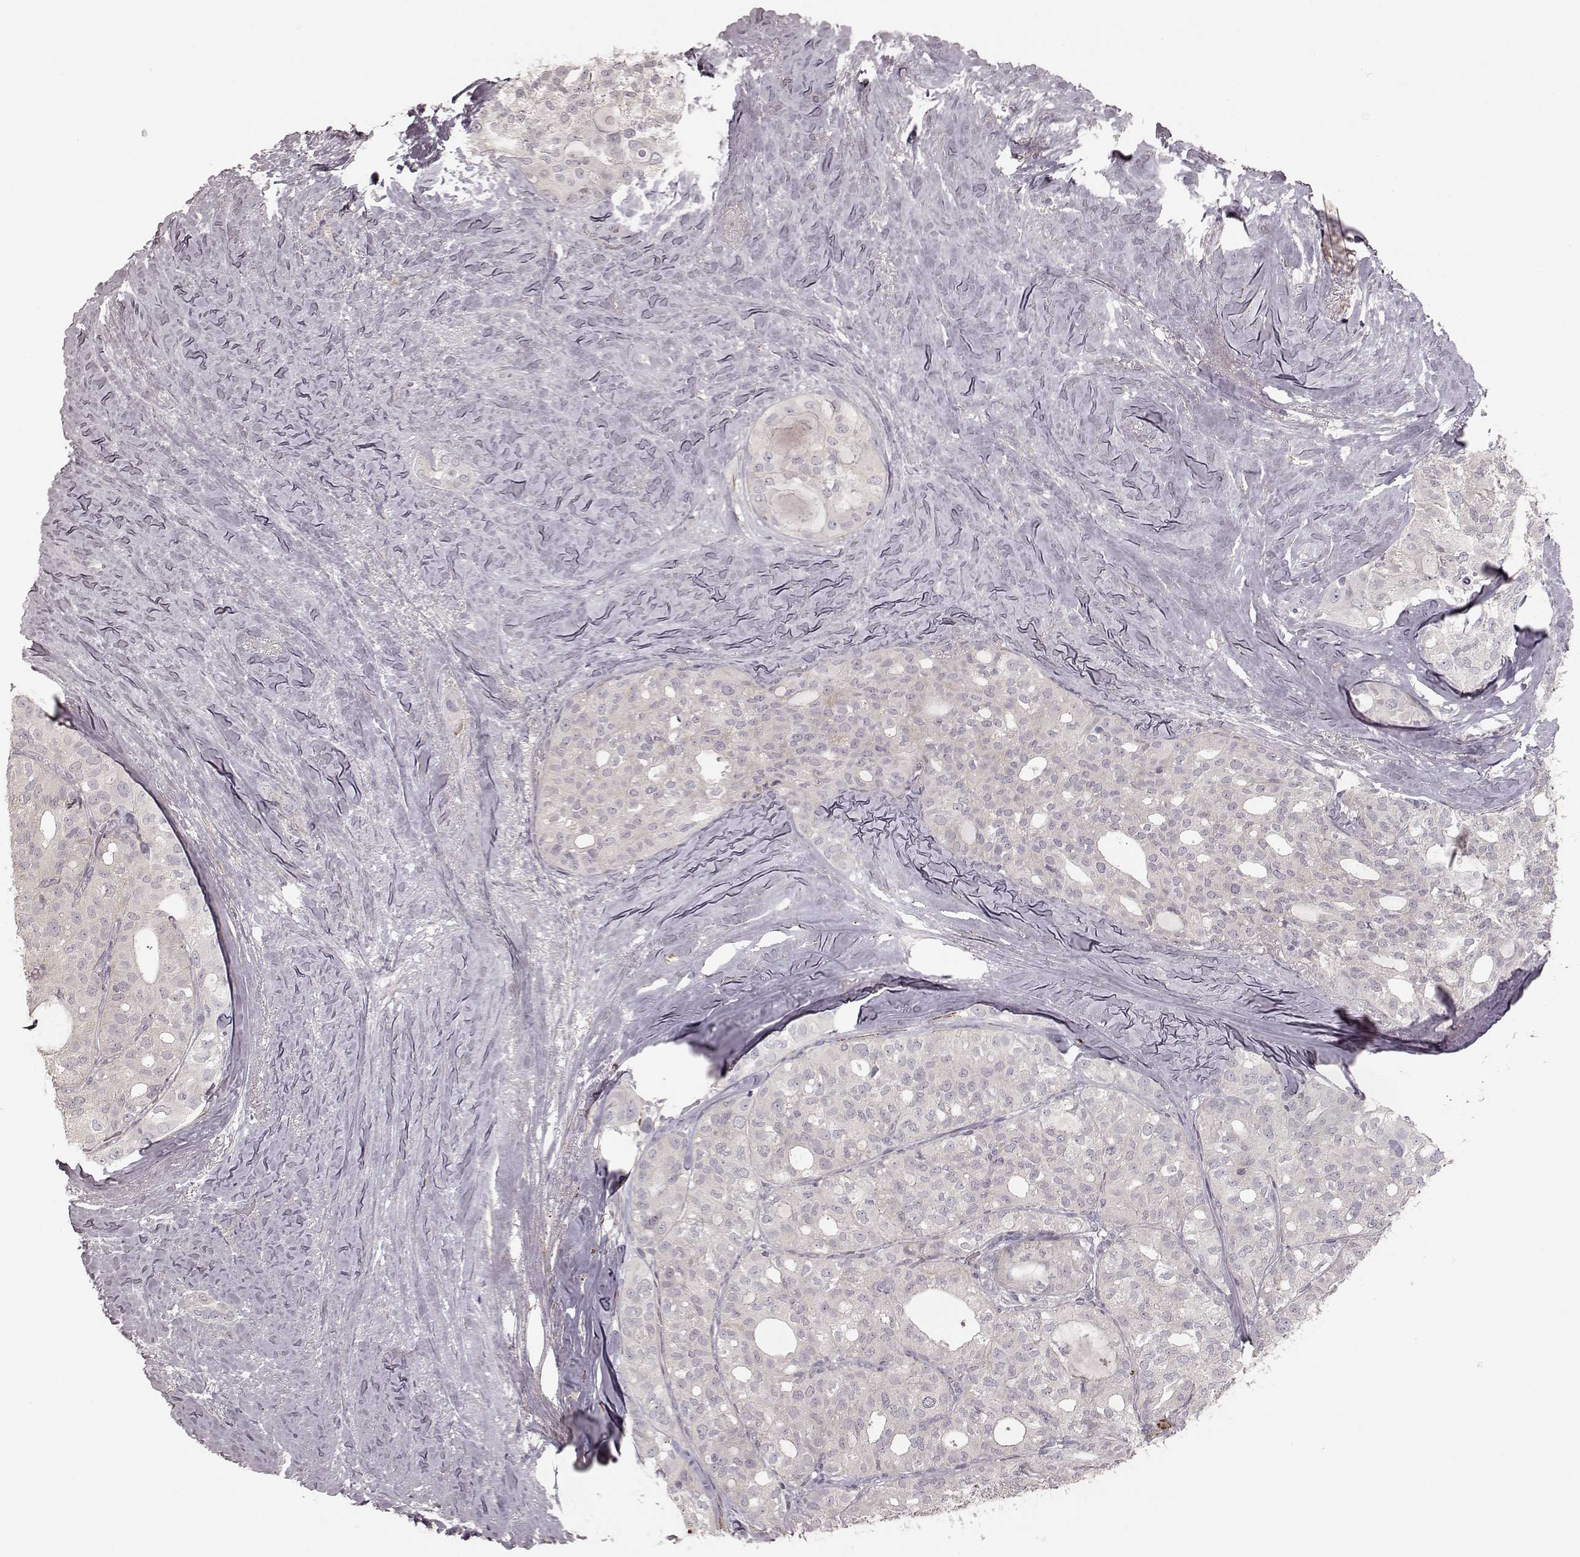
{"staining": {"intensity": "negative", "quantity": "none", "location": "none"}, "tissue": "thyroid cancer", "cell_type": "Tumor cells", "image_type": "cancer", "snomed": [{"axis": "morphology", "description": "Follicular adenoma carcinoma, NOS"}, {"axis": "topography", "description": "Thyroid gland"}], "caption": "The histopathology image exhibits no significant positivity in tumor cells of thyroid cancer.", "gene": "KCNJ9", "patient": {"sex": "male", "age": 75}}